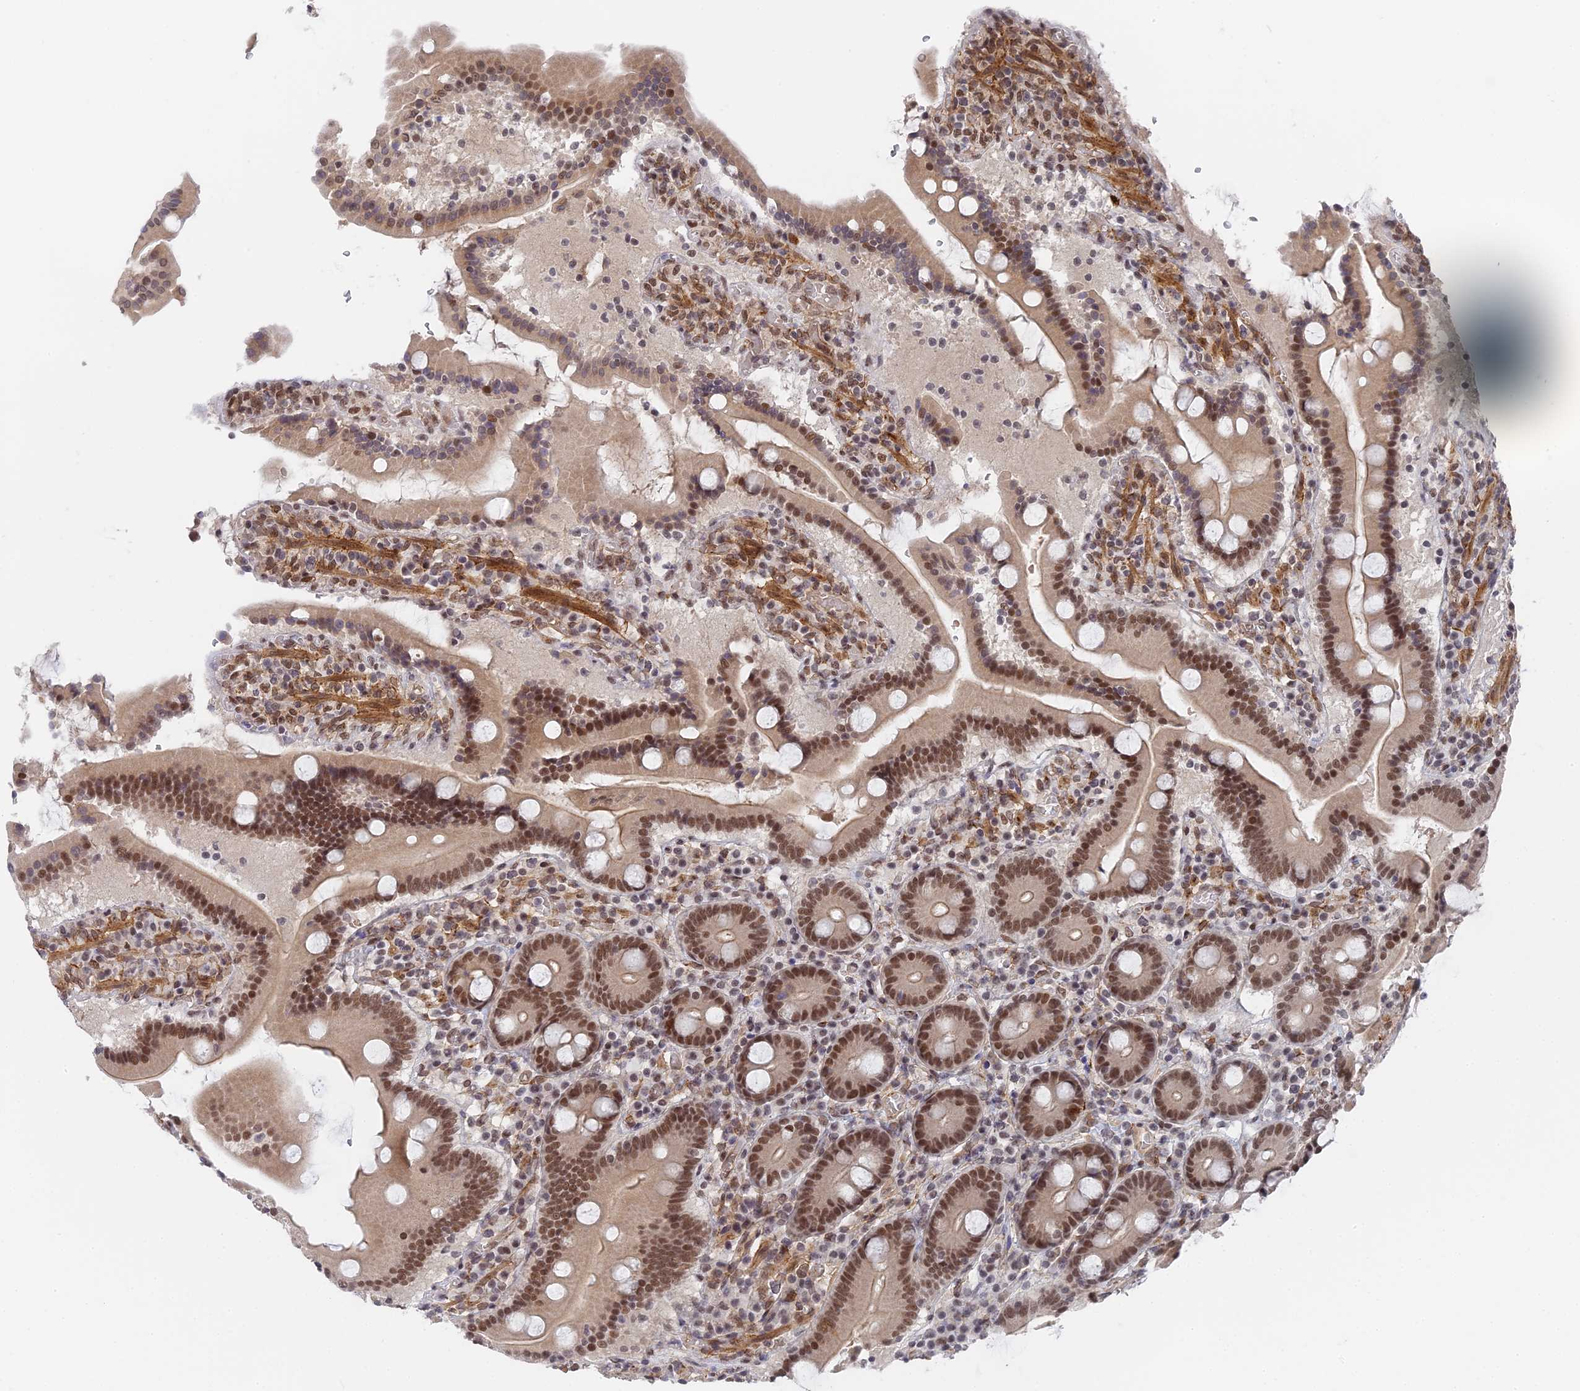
{"staining": {"intensity": "moderate", "quantity": ">75%", "location": "nuclear"}, "tissue": "duodenum", "cell_type": "Glandular cells", "image_type": "normal", "snomed": [{"axis": "morphology", "description": "Normal tissue, NOS"}, {"axis": "topography", "description": "Duodenum"}], "caption": "Protein staining of benign duodenum demonstrates moderate nuclear staining in about >75% of glandular cells.", "gene": "CCDC85A", "patient": {"sex": "male", "age": 55}}